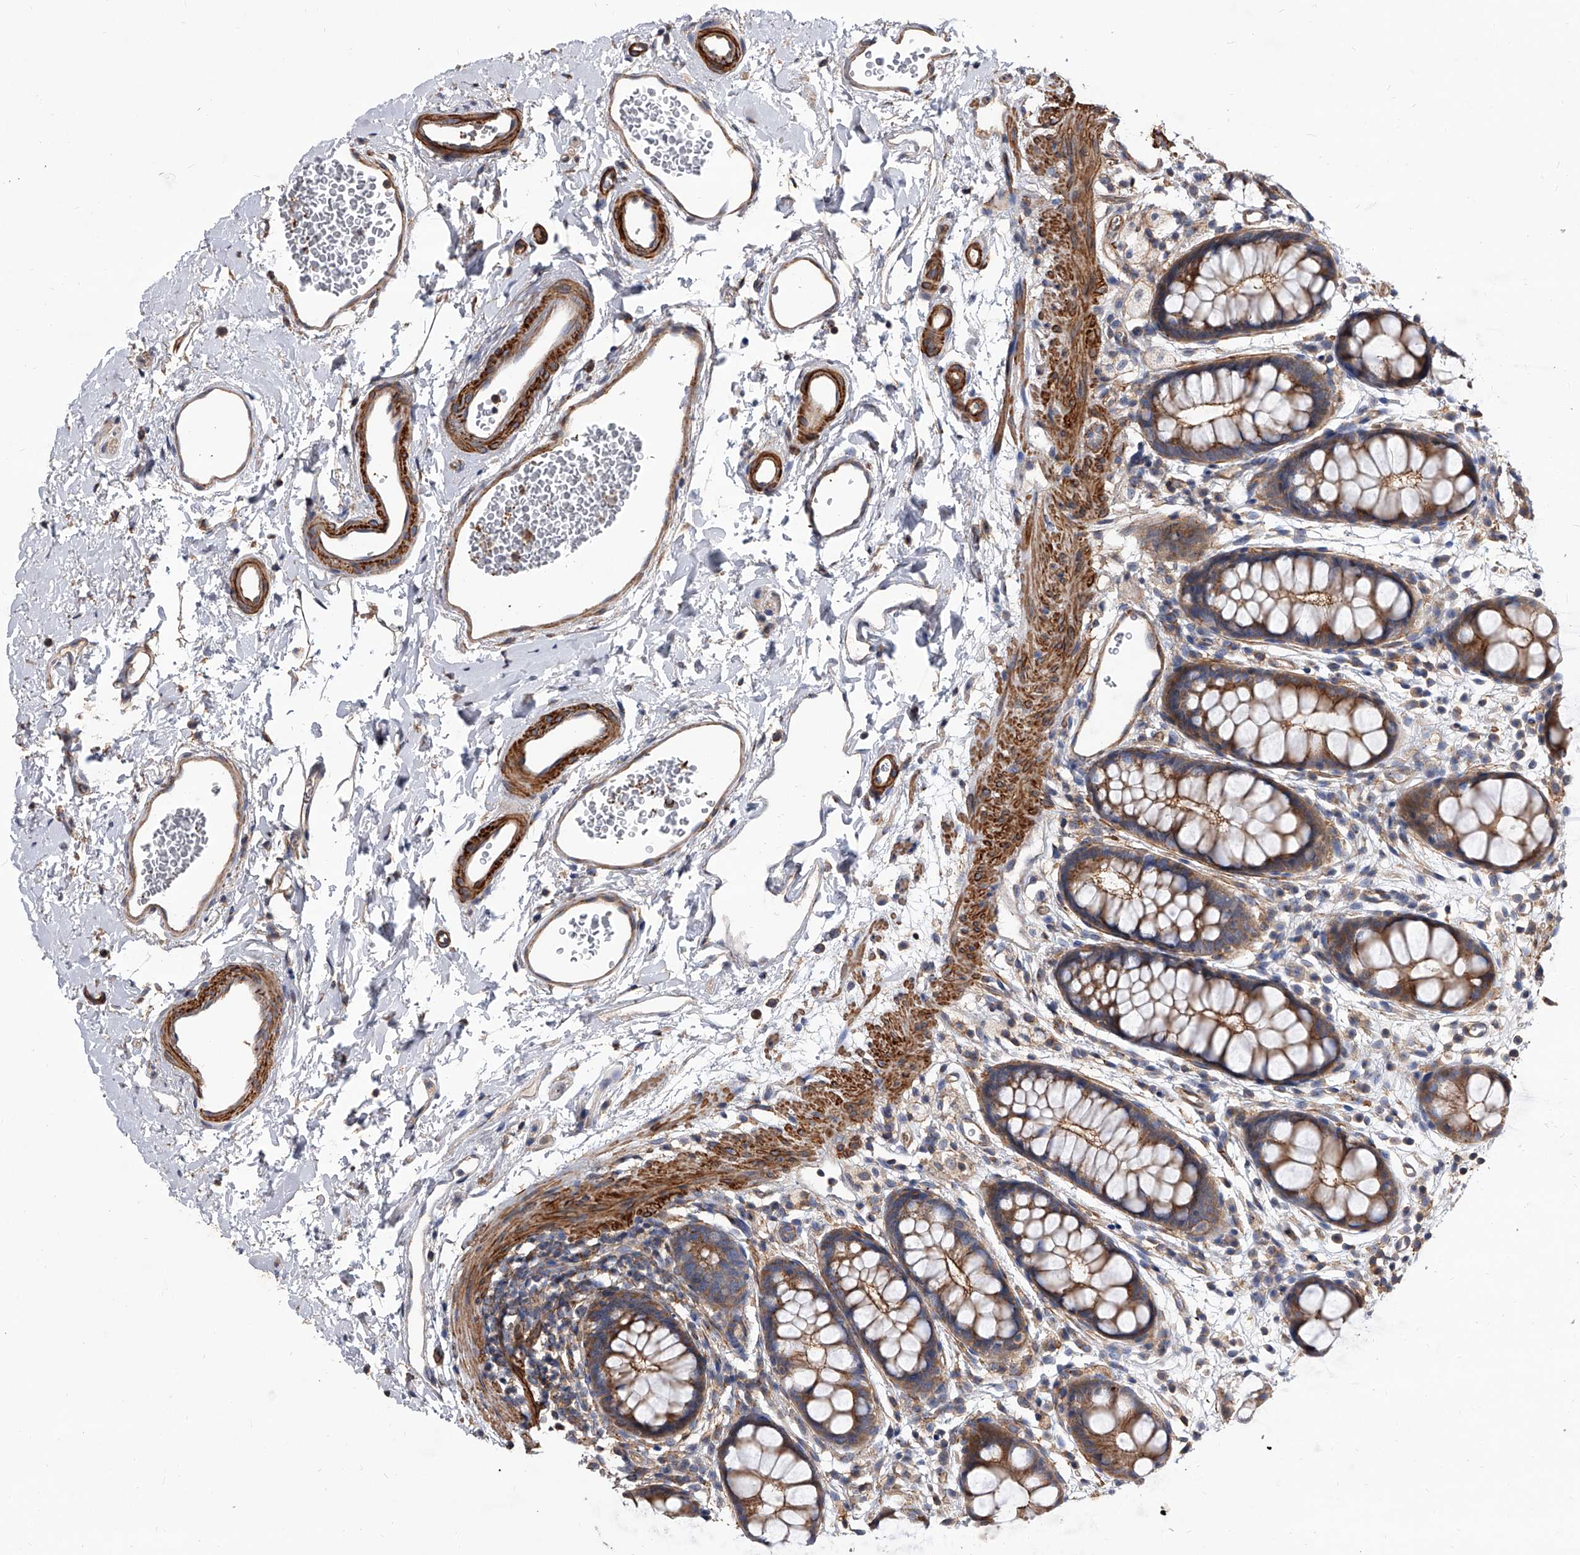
{"staining": {"intensity": "moderate", "quantity": ">75%", "location": "cytoplasmic/membranous"}, "tissue": "rectum", "cell_type": "Glandular cells", "image_type": "normal", "snomed": [{"axis": "morphology", "description": "Normal tissue, NOS"}, {"axis": "topography", "description": "Rectum"}], "caption": "Immunohistochemical staining of unremarkable rectum shows medium levels of moderate cytoplasmic/membranous staining in approximately >75% of glandular cells.", "gene": "PISD", "patient": {"sex": "female", "age": 65}}